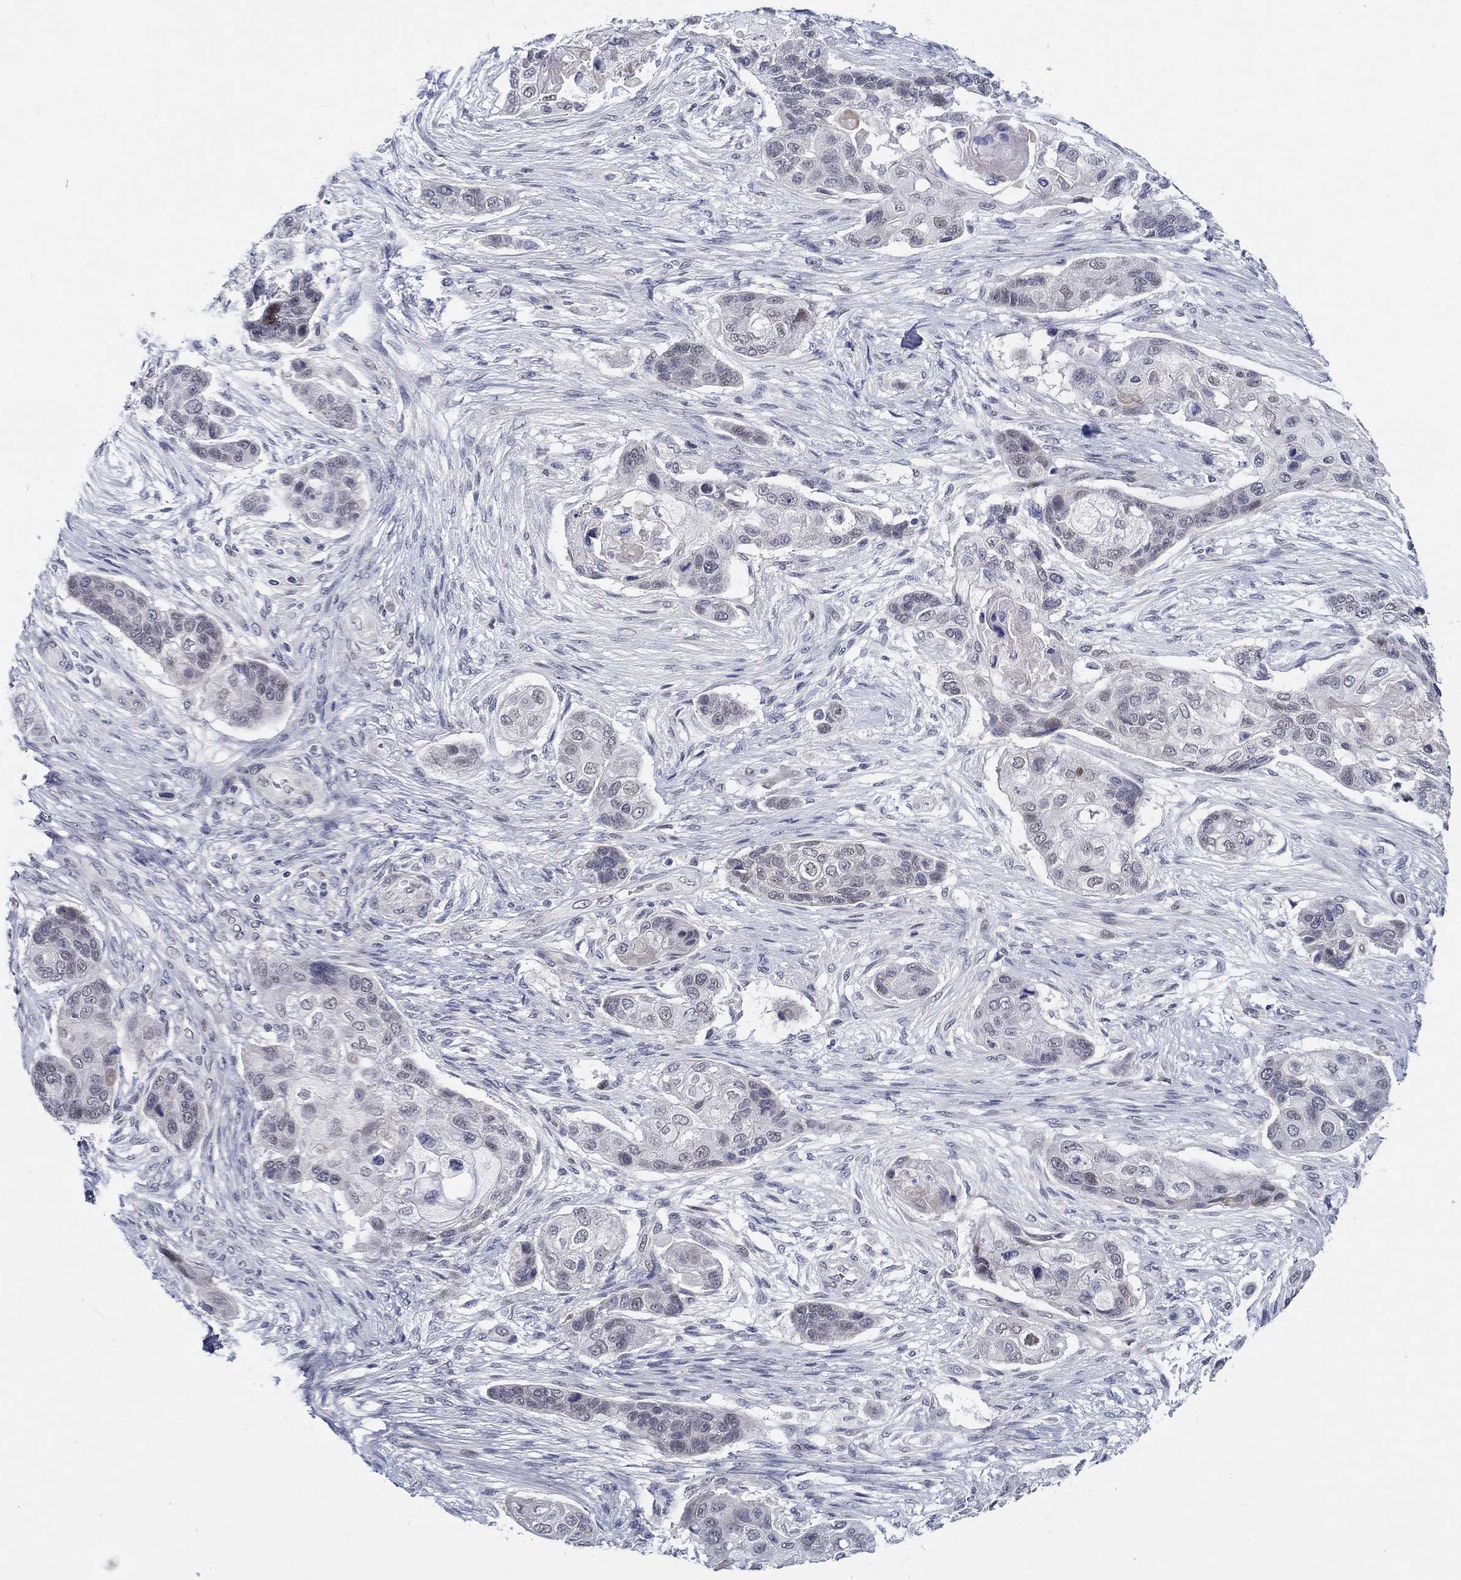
{"staining": {"intensity": "negative", "quantity": "none", "location": "none"}, "tissue": "lung cancer", "cell_type": "Tumor cells", "image_type": "cancer", "snomed": [{"axis": "morphology", "description": "Squamous cell carcinoma, NOS"}, {"axis": "topography", "description": "Lung"}], "caption": "This image is of lung cancer (squamous cell carcinoma) stained with IHC to label a protein in brown with the nuclei are counter-stained blue. There is no staining in tumor cells.", "gene": "SLC34A1", "patient": {"sex": "male", "age": 69}}